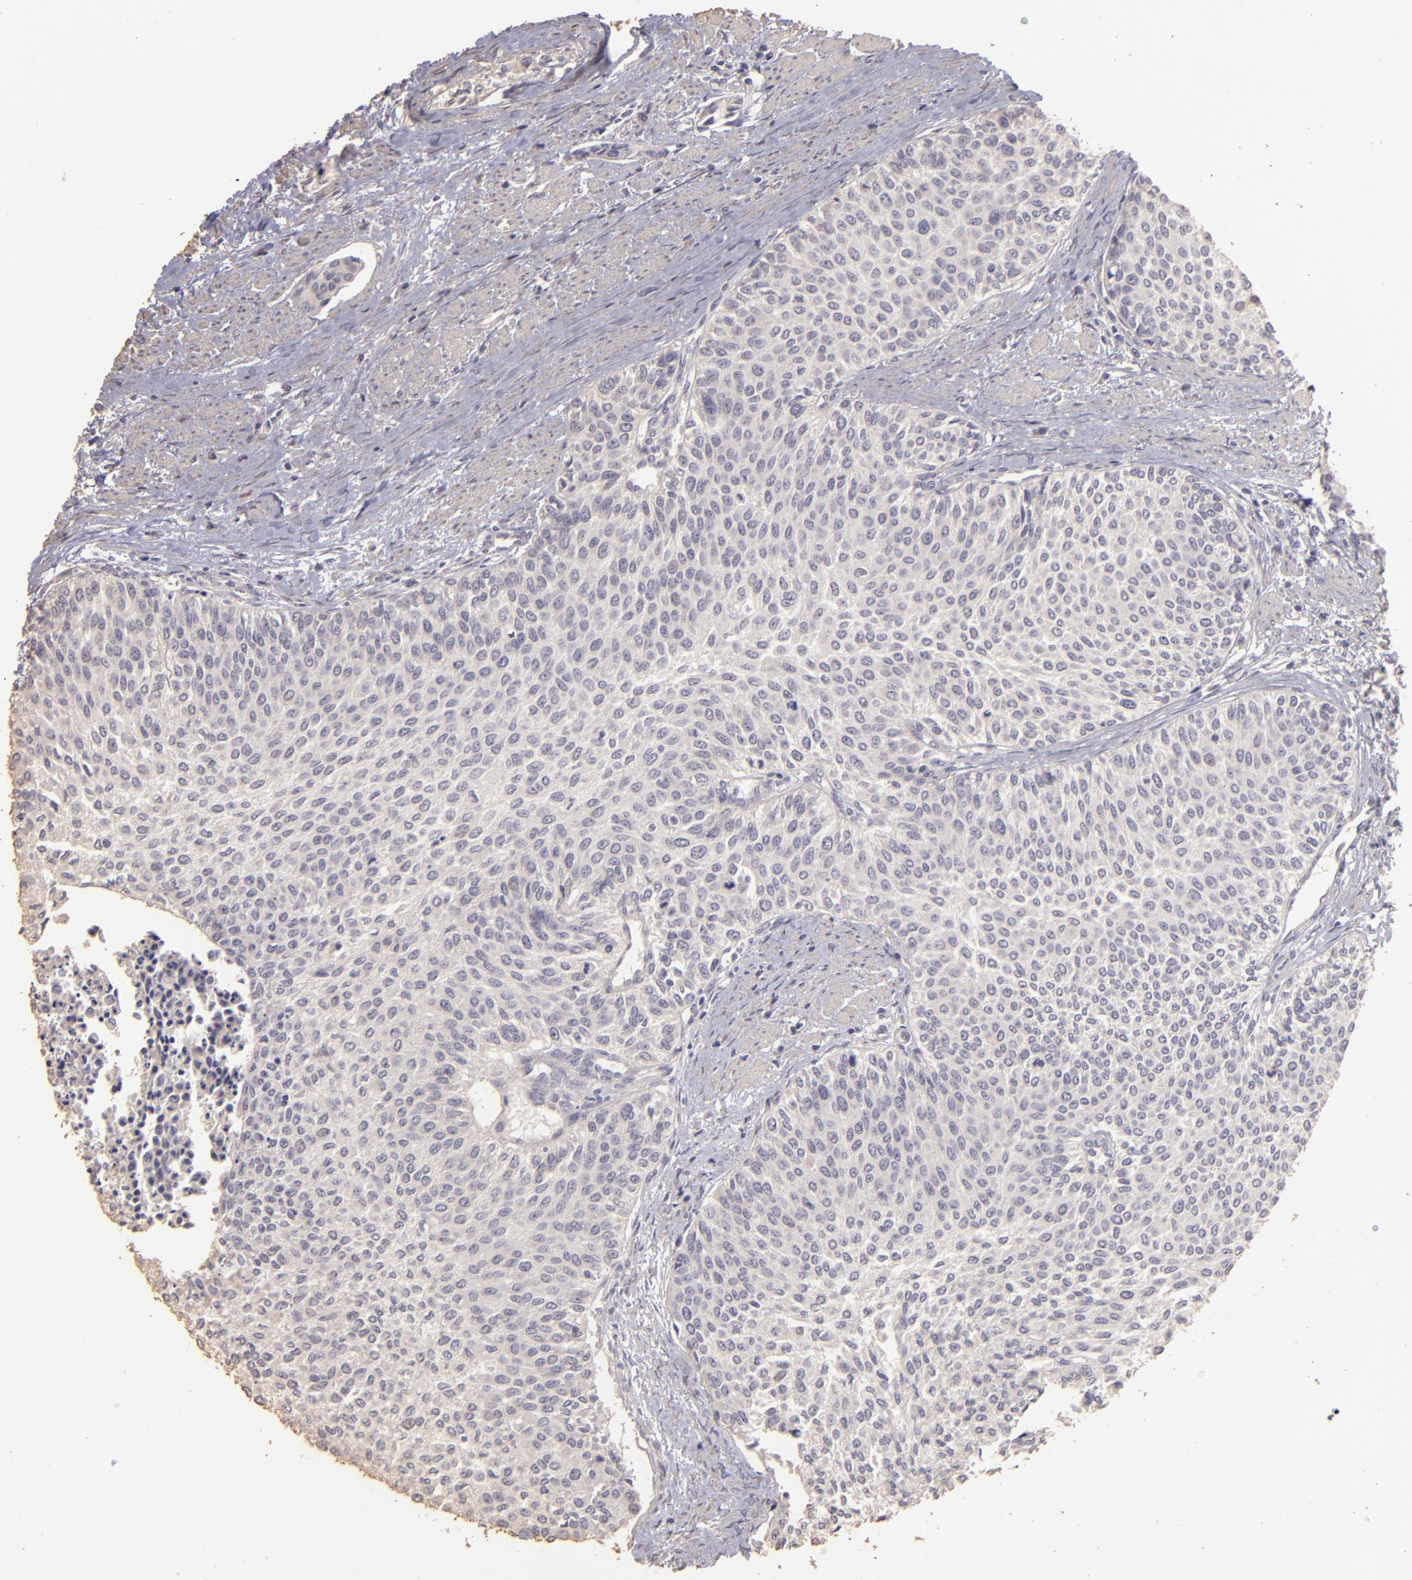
{"staining": {"intensity": "negative", "quantity": "none", "location": "none"}, "tissue": "urothelial cancer", "cell_type": "Tumor cells", "image_type": "cancer", "snomed": [{"axis": "morphology", "description": "Urothelial carcinoma, Low grade"}, {"axis": "topography", "description": "Urinary bladder"}], "caption": "DAB (3,3'-diaminobenzidine) immunohistochemical staining of urothelial cancer displays no significant staining in tumor cells.", "gene": "BCL2L13", "patient": {"sex": "female", "age": 73}}